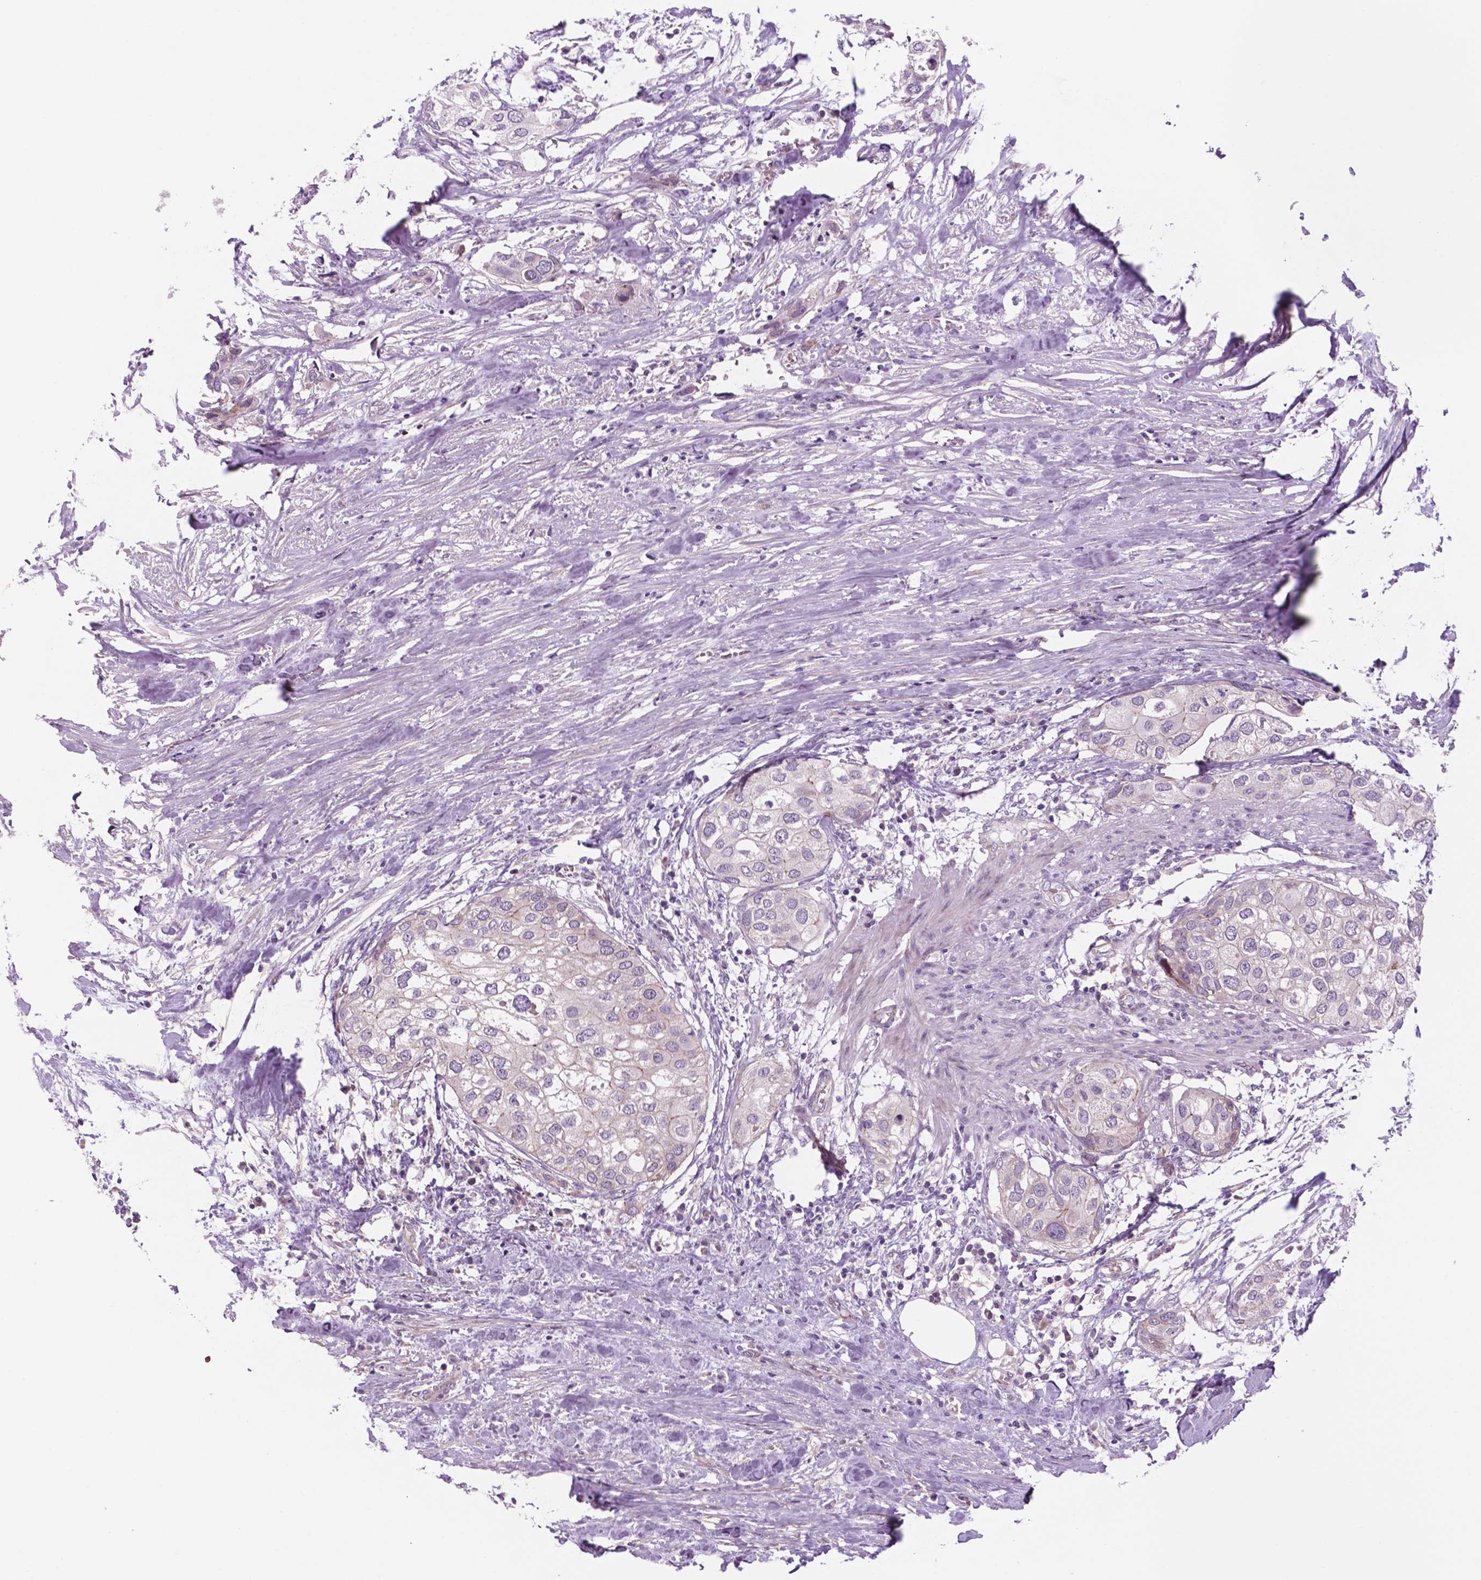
{"staining": {"intensity": "negative", "quantity": "none", "location": "none"}, "tissue": "urothelial cancer", "cell_type": "Tumor cells", "image_type": "cancer", "snomed": [{"axis": "morphology", "description": "Urothelial carcinoma, High grade"}, {"axis": "topography", "description": "Urinary bladder"}], "caption": "Tumor cells show no significant expression in urothelial carcinoma (high-grade).", "gene": "RND3", "patient": {"sex": "male", "age": 64}}